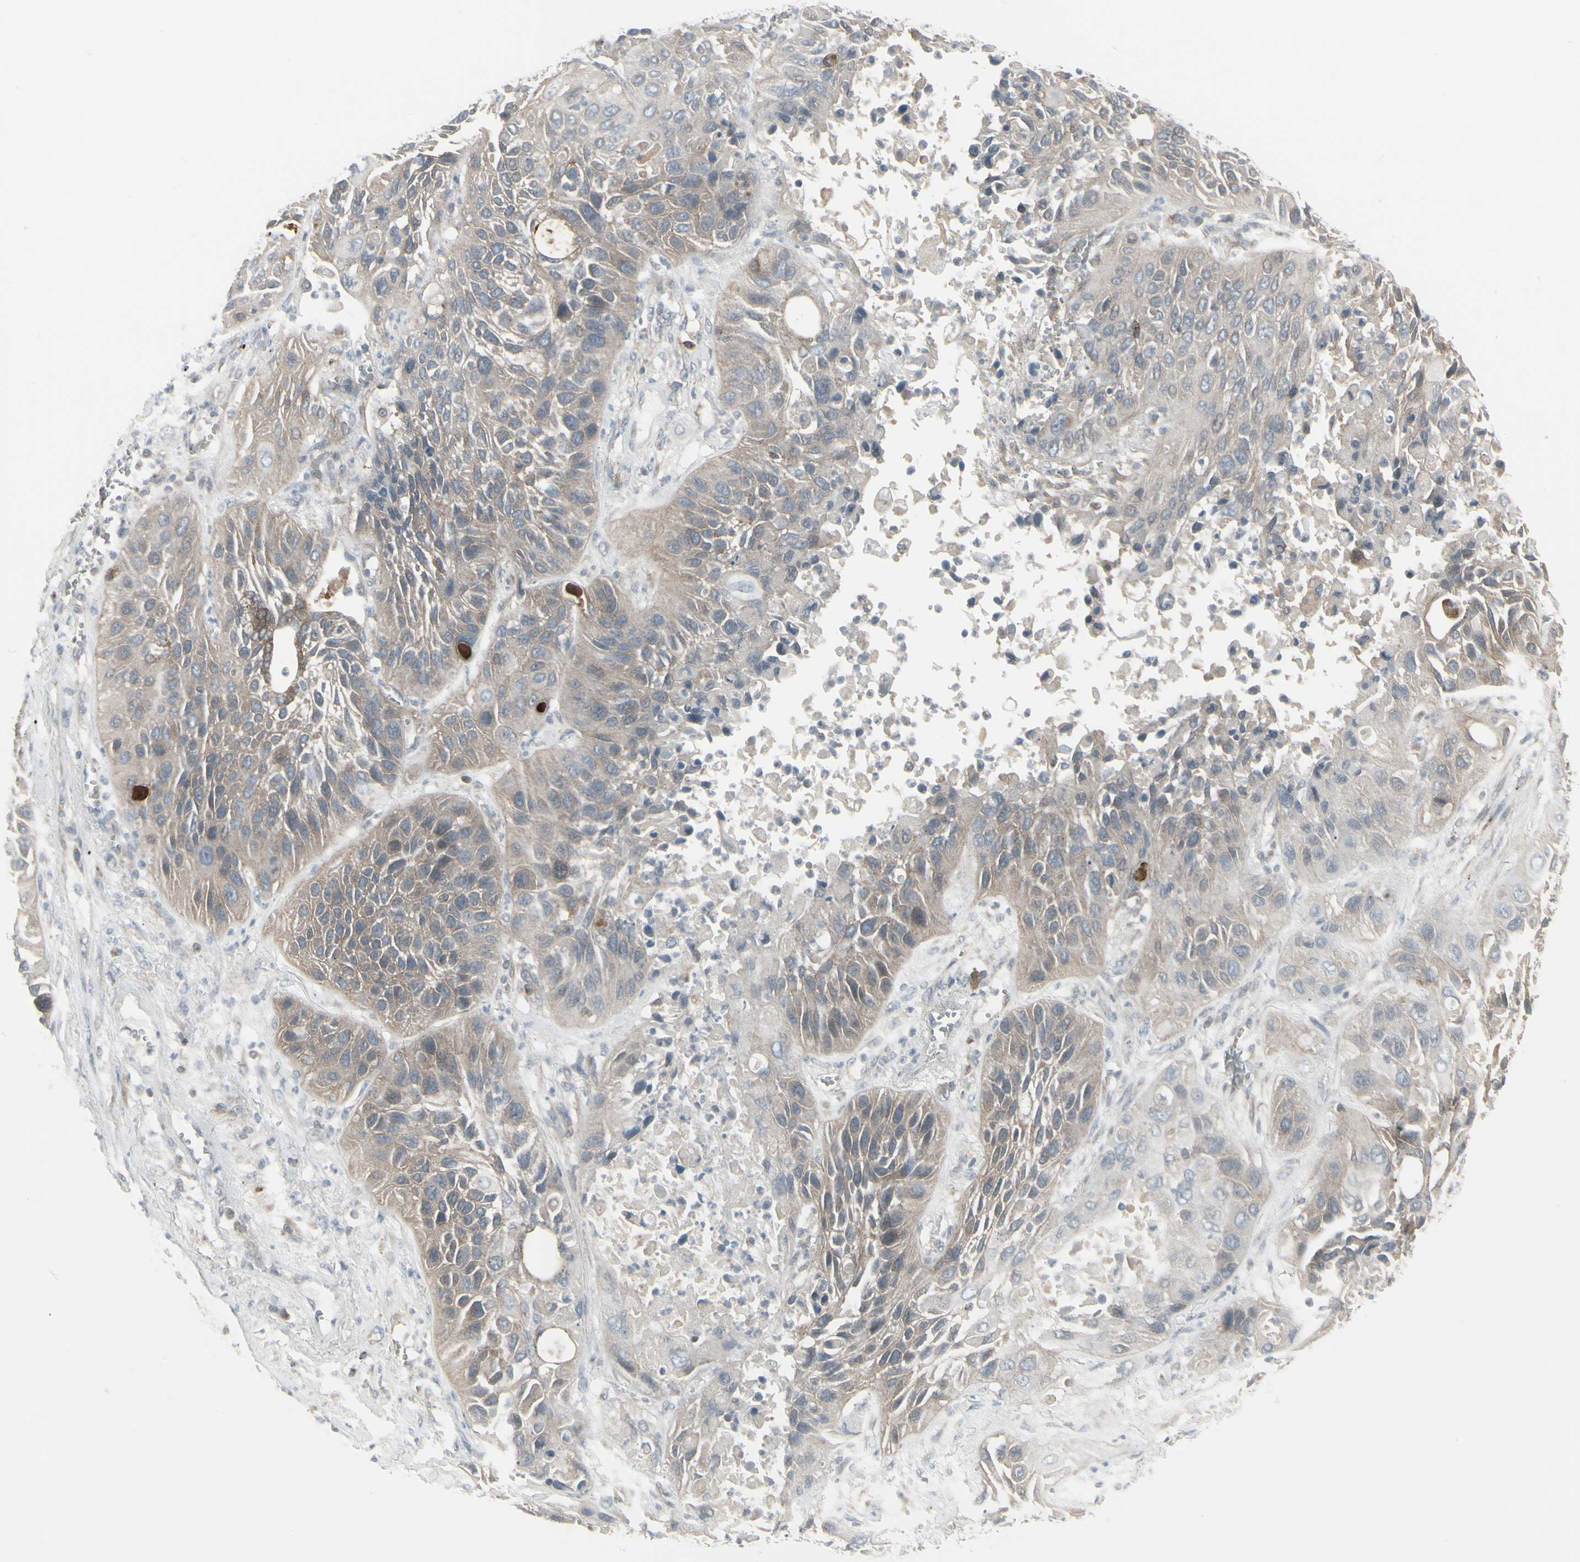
{"staining": {"intensity": "weak", "quantity": ">75%", "location": "cytoplasmic/membranous"}, "tissue": "lung cancer", "cell_type": "Tumor cells", "image_type": "cancer", "snomed": [{"axis": "morphology", "description": "Squamous cell carcinoma, NOS"}, {"axis": "topography", "description": "Lung"}], "caption": "Weak cytoplasmic/membranous expression for a protein is identified in about >75% of tumor cells of lung cancer (squamous cell carcinoma) using immunohistochemistry (IHC).", "gene": "EPS15", "patient": {"sex": "female", "age": 76}}